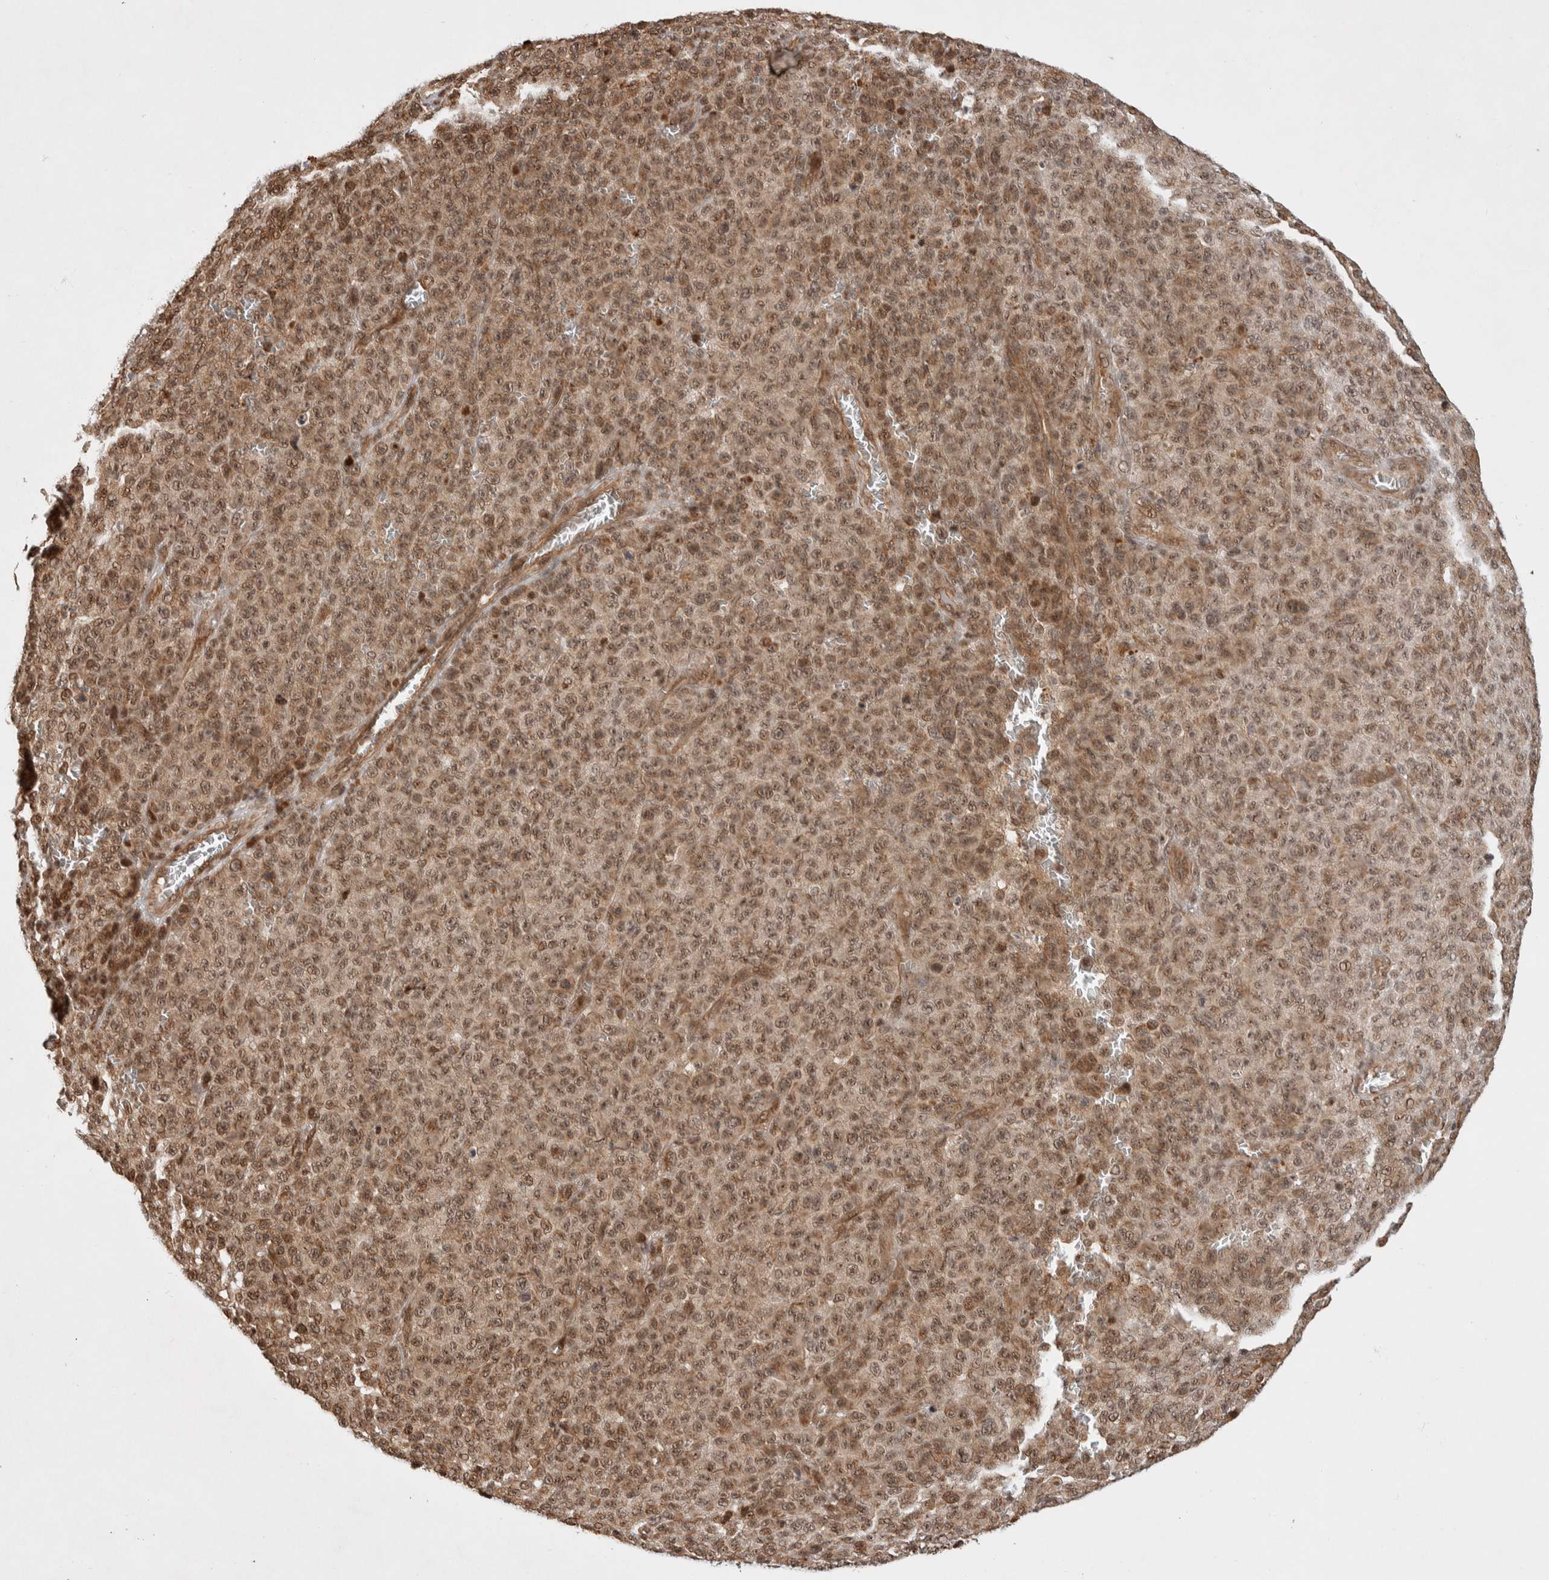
{"staining": {"intensity": "moderate", "quantity": ">75%", "location": "cytoplasmic/membranous,nuclear"}, "tissue": "melanoma", "cell_type": "Tumor cells", "image_type": "cancer", "snomed": [{"axis": "morphology", "description": "Malignant melanoma, NOS"}, {"axis": "topography", "description": "Skin"}], "caption": "Malignant melanoma stained with a protein marker demonstrates moderate staining in tumor cells.", "gene": "TOR1B", "patient": {"sex": "female", "age": 82}}